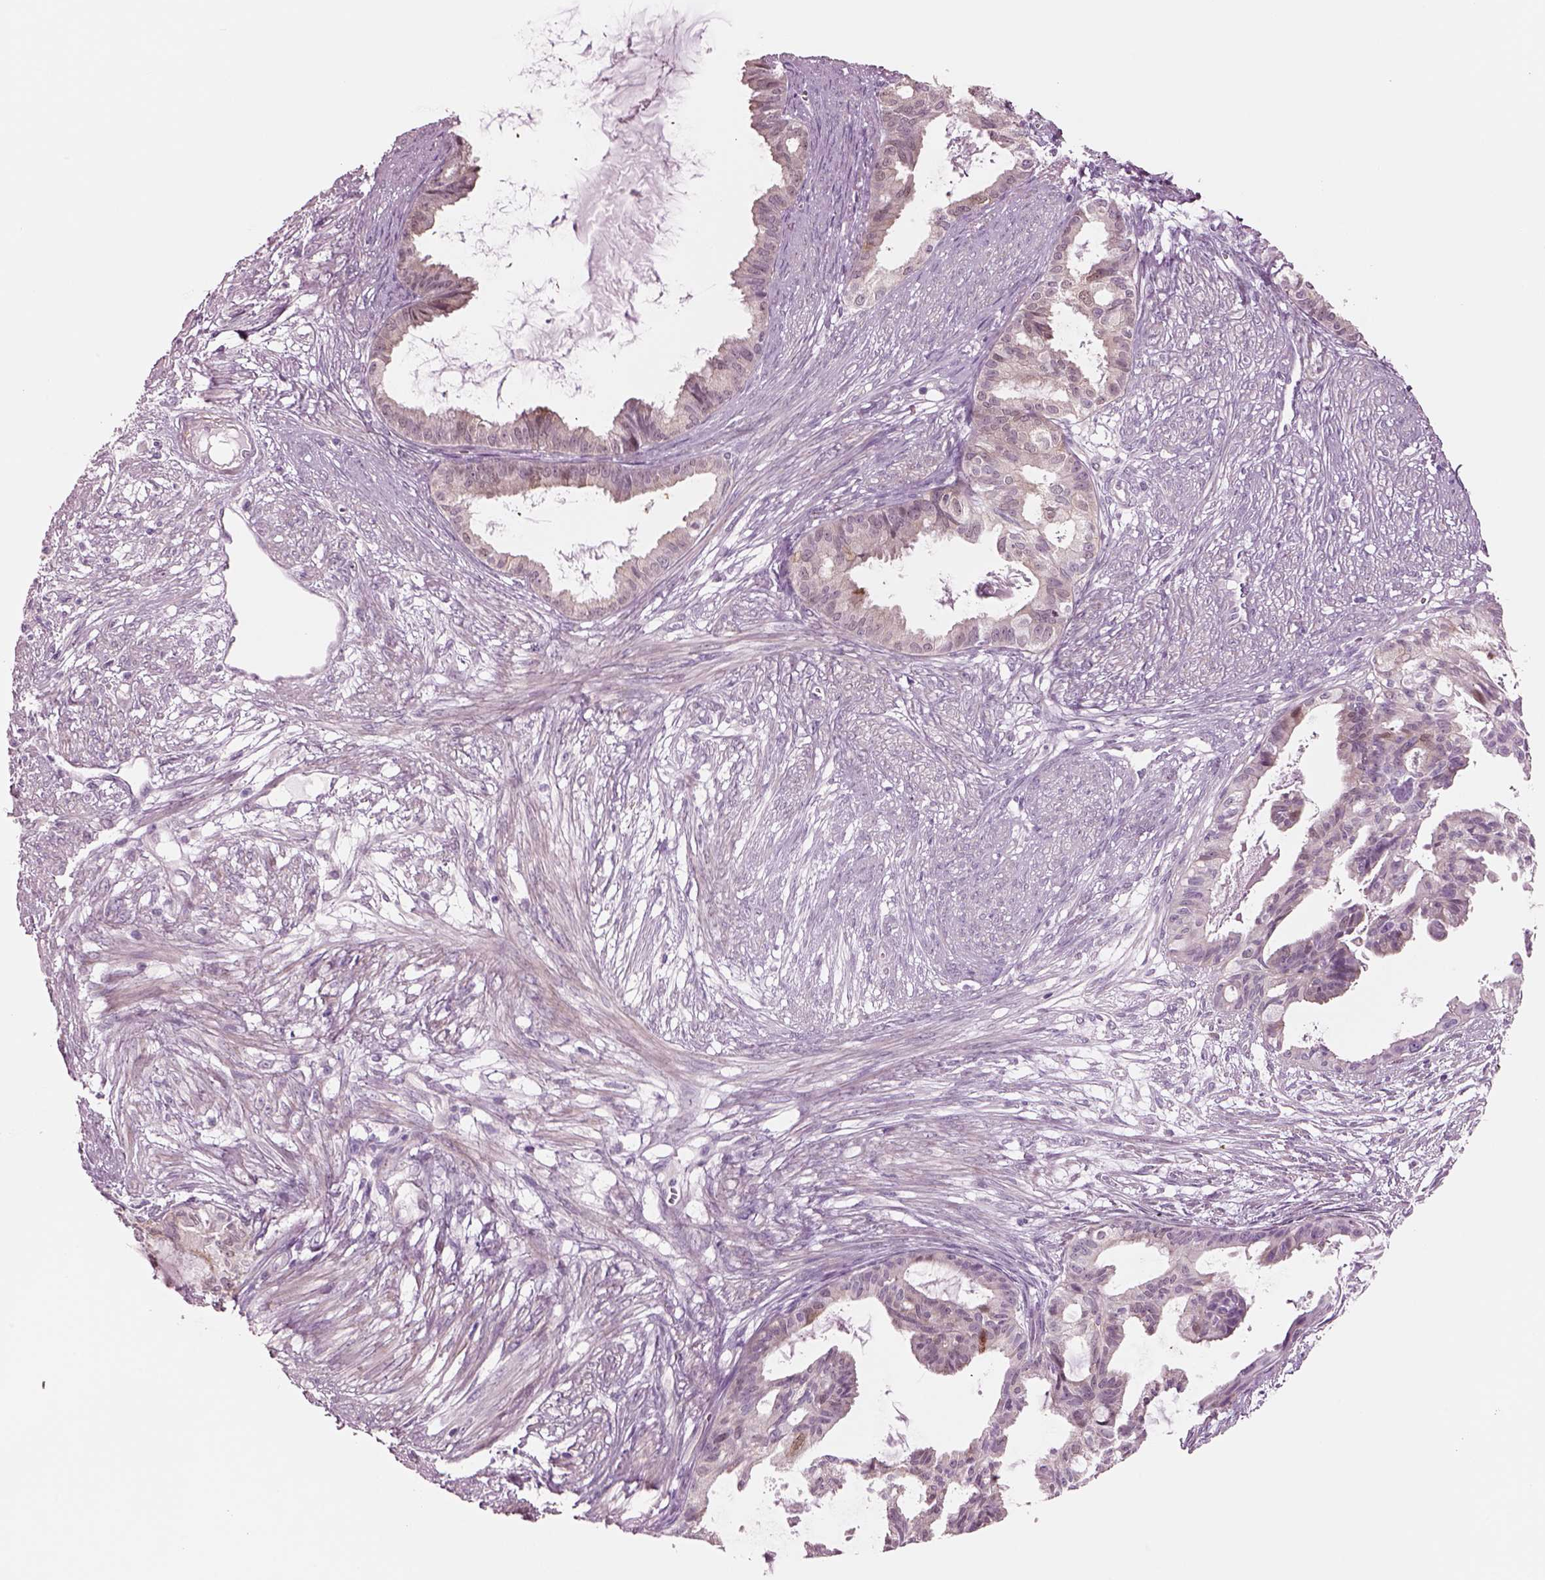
{"staining": {"intensity": "weak", "quantity": "<25%", "location": "cytoplasmic/membranous"}, "tissue": "endometrial cancer", "cell_type": "Tumor cells", "image_type": "cancer", "snomed": [{"axis": "morphology", "description": "Adenocarcinoma, NOS"}, {"axis": "topography", "description": "Endometrium"}], "caption": "Immunohistochemistry (IHC) photomicrograph of neoplastic tissue: adenocarcinoma (endometrial) stained with DAB (3,3'-diaminobenzidine) demonstrates no significant protein staining in tumor cells. (Stains: DAB immunohistochemistry (IHC) with hematoxylin counter stain, Microscopy: brightfield microscopy at high magnification).", "gene": "SCML2", "patient": {"sex": "female", "age": 86}}